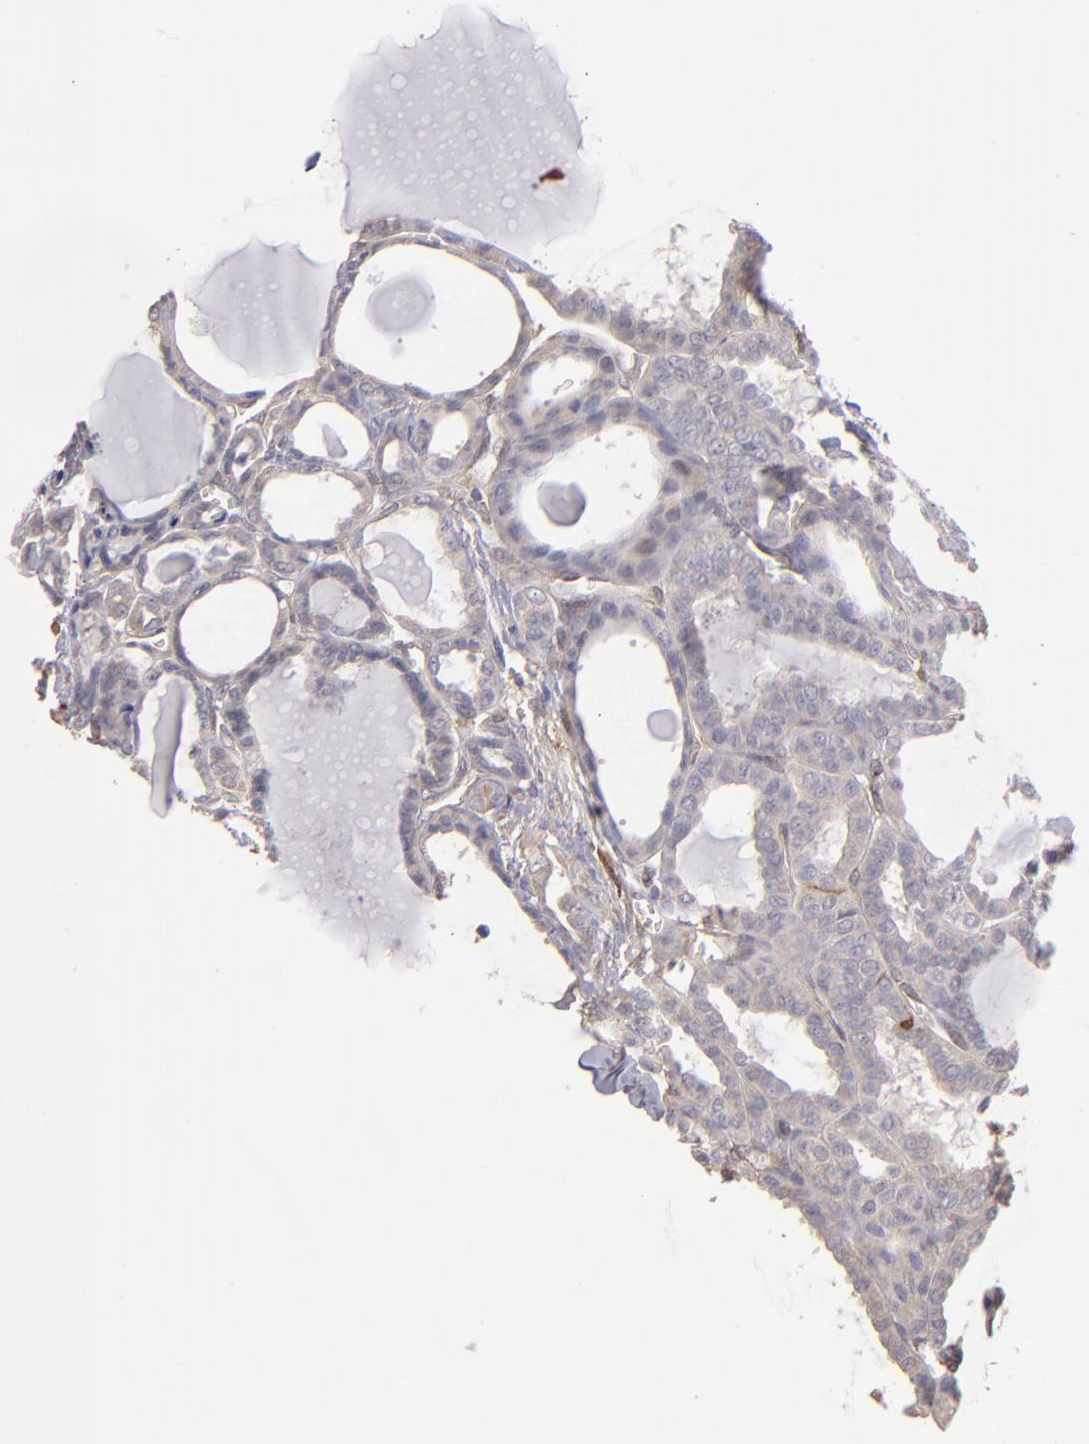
{"staining": {"intensity": "weak", "quantity": ">75%", "location": "cytoplasmic/membranous"}, "tissue": "thyroid cancer", "cell_type": "Tumor cells", "image_type": "cancer", "snomed": [{"axis": "morphology", "description": "Carcinoma, NOS"}, {"axis": "topography", "description": "Thyroid gland"}], "caption": "Thyroid carcinoma tissue exhibits weak cytoplasmic/membranous staining in about >75% of tumor cells", "gene": "NDRG2", "patient": {"sex": "female", "age": 91}}